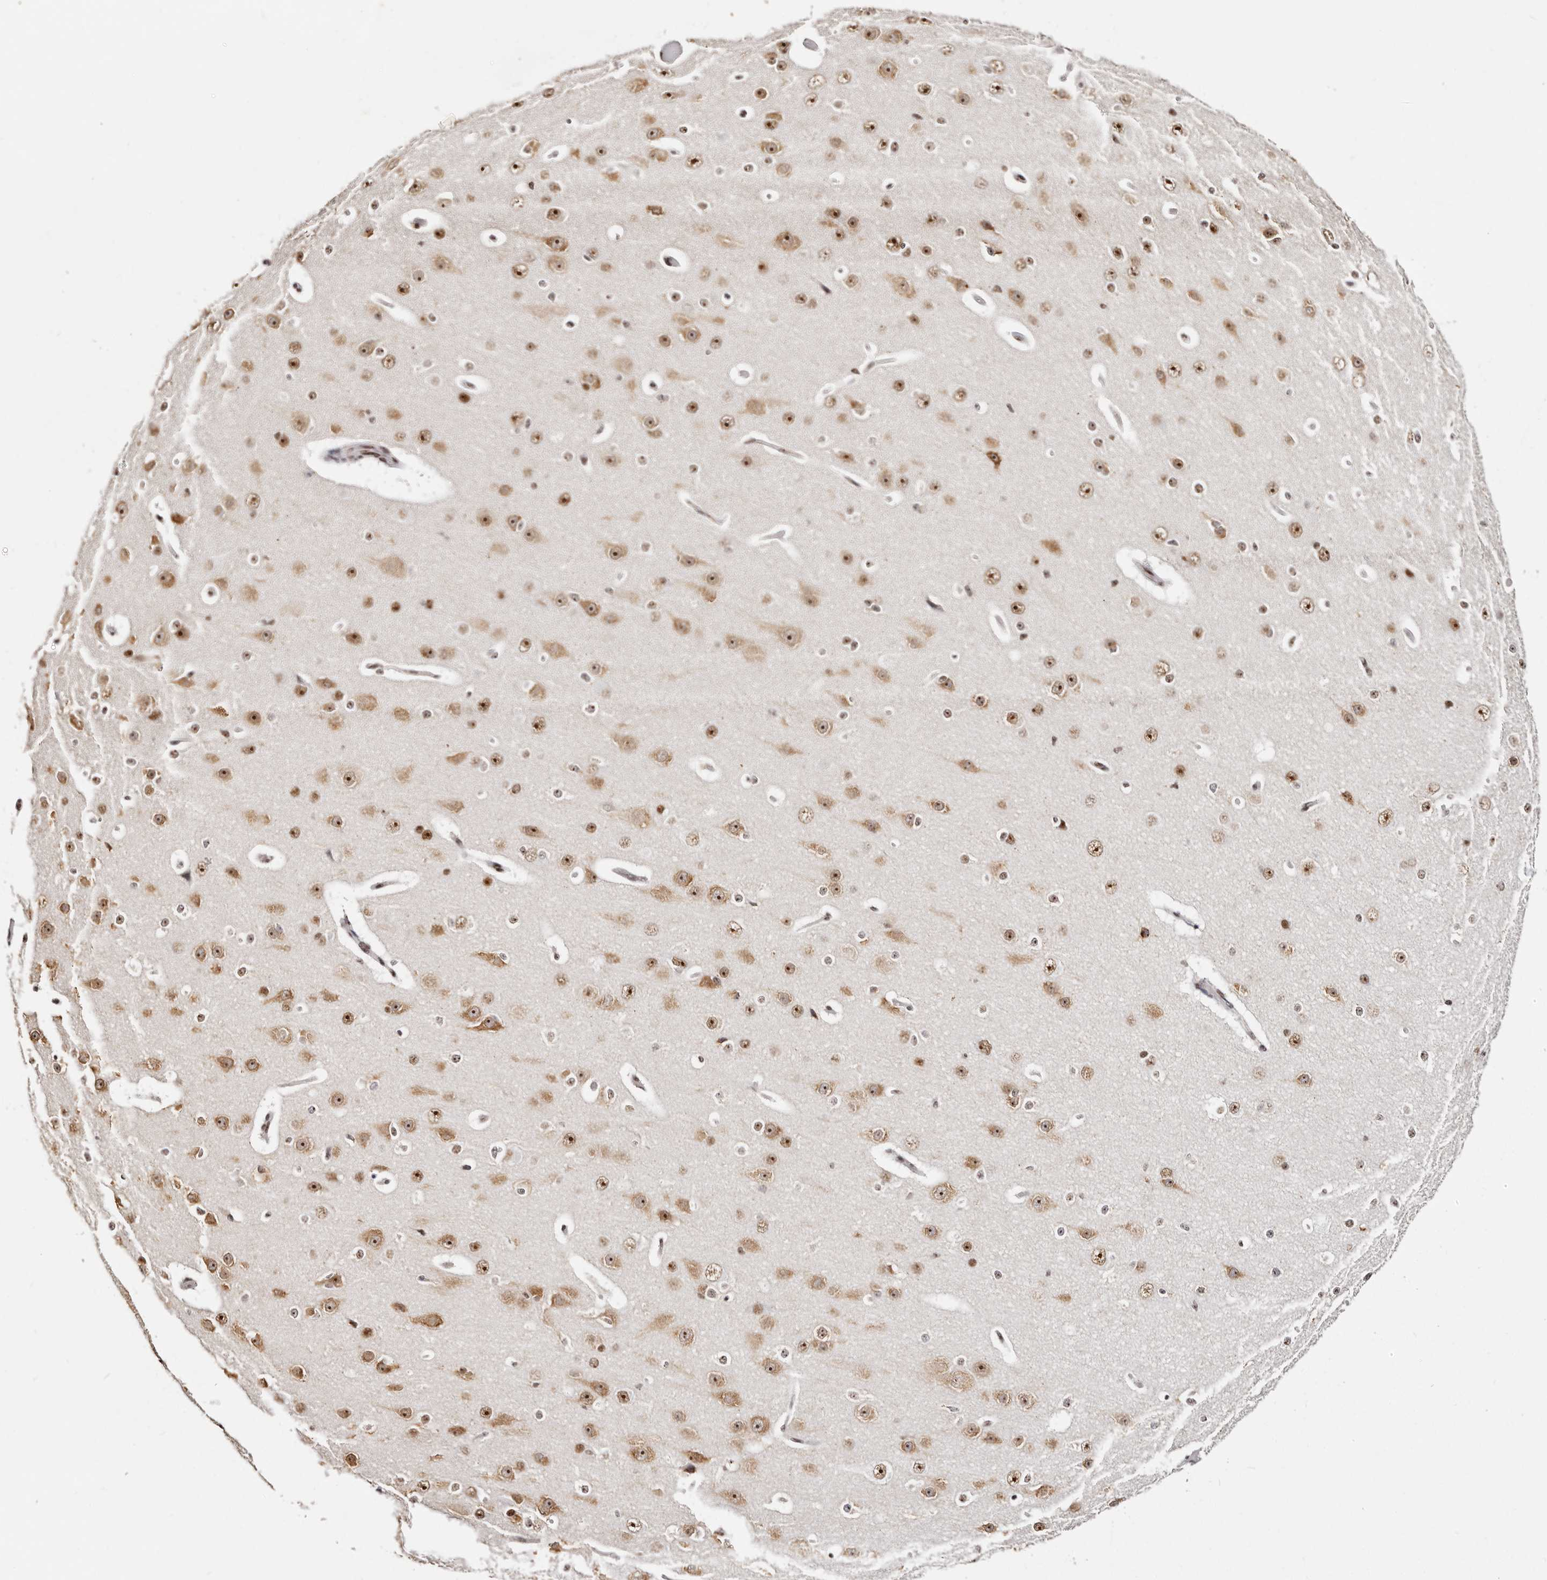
{"staining": {"intensity": "moderate", "quantity": ">75%", "location": "nuclear"}, "tissue": "cerebral cortex", "cell_type": "Endothelial cells", "image_type": "normal", "snomed": [{"axis": "morphology", "description": "Normal tissue, NOS"}, {"axis": "morphology", "description": "Developmental malformation"}, {"axis": "topography", "description": "Cerebral cortex"}], "caption": "A brown stain shows moderate nuclear staining of a protein in endothelial cells of benign human cerebral cortex.", "gene": "IQGAP3", "patient": {"sex": "female", "age": 30}}